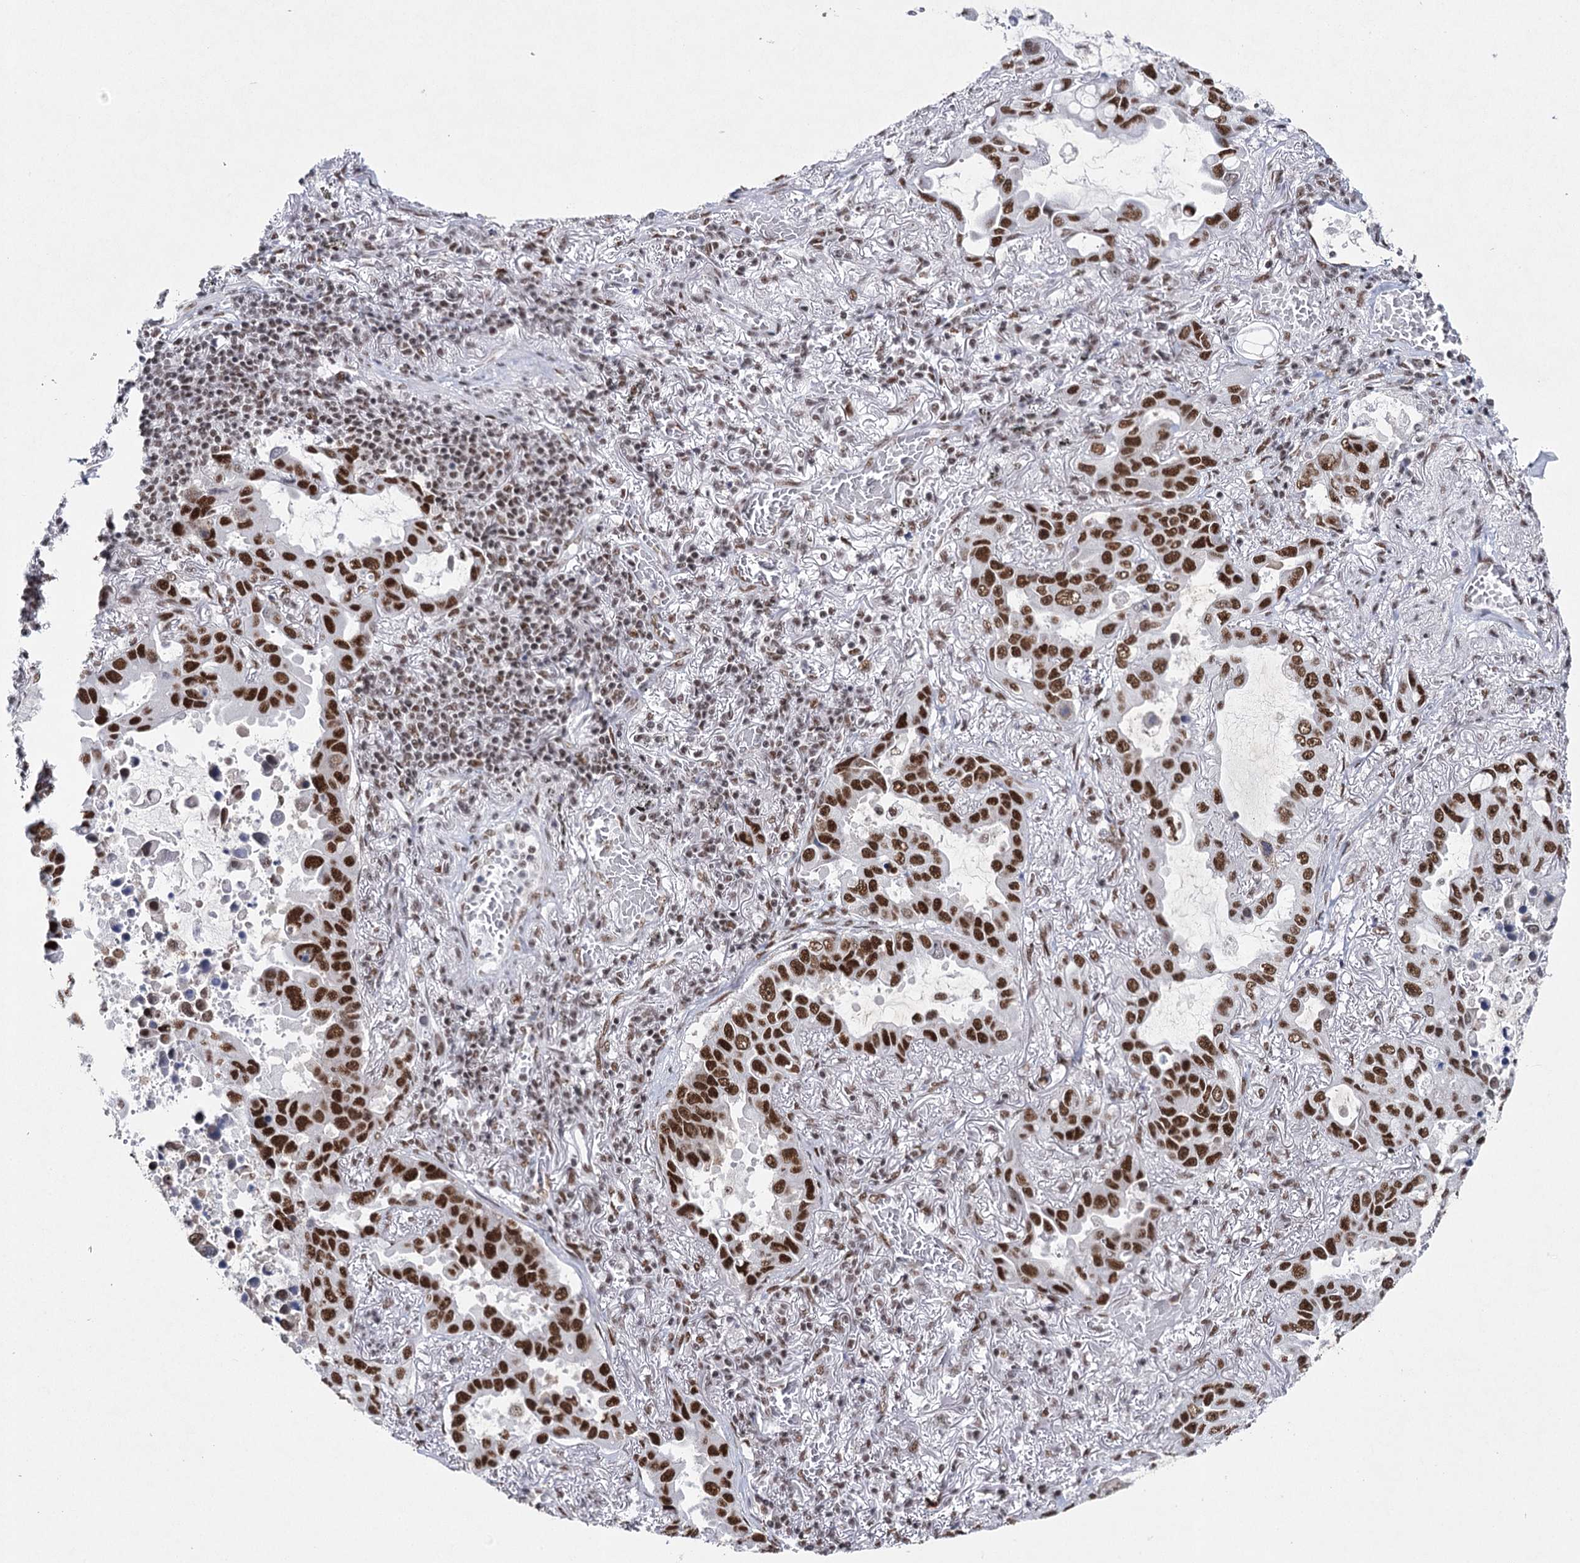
{"staining": {"intensity": "strong", "quantity": ">75%", "location": "nuclear"}, "tissue": "lung cancer", "cell_type": "Tumor cells", "image_type": "cancer", "snomed": [{"axis": "morphology", "description": "Adenocarcinoma, NOS"}, {"axis": "topography", "description": "Lung"}], "caption": "This photomicrograph shows lung cancer stained with immunohistochemistry to label a protein in brown. The nuclear of tumor cells show strong positivity for the protein. Nuclei are counter-stained blue.", "gene": "SCAF8", "patient": {"sex": "male", "age": 64}}